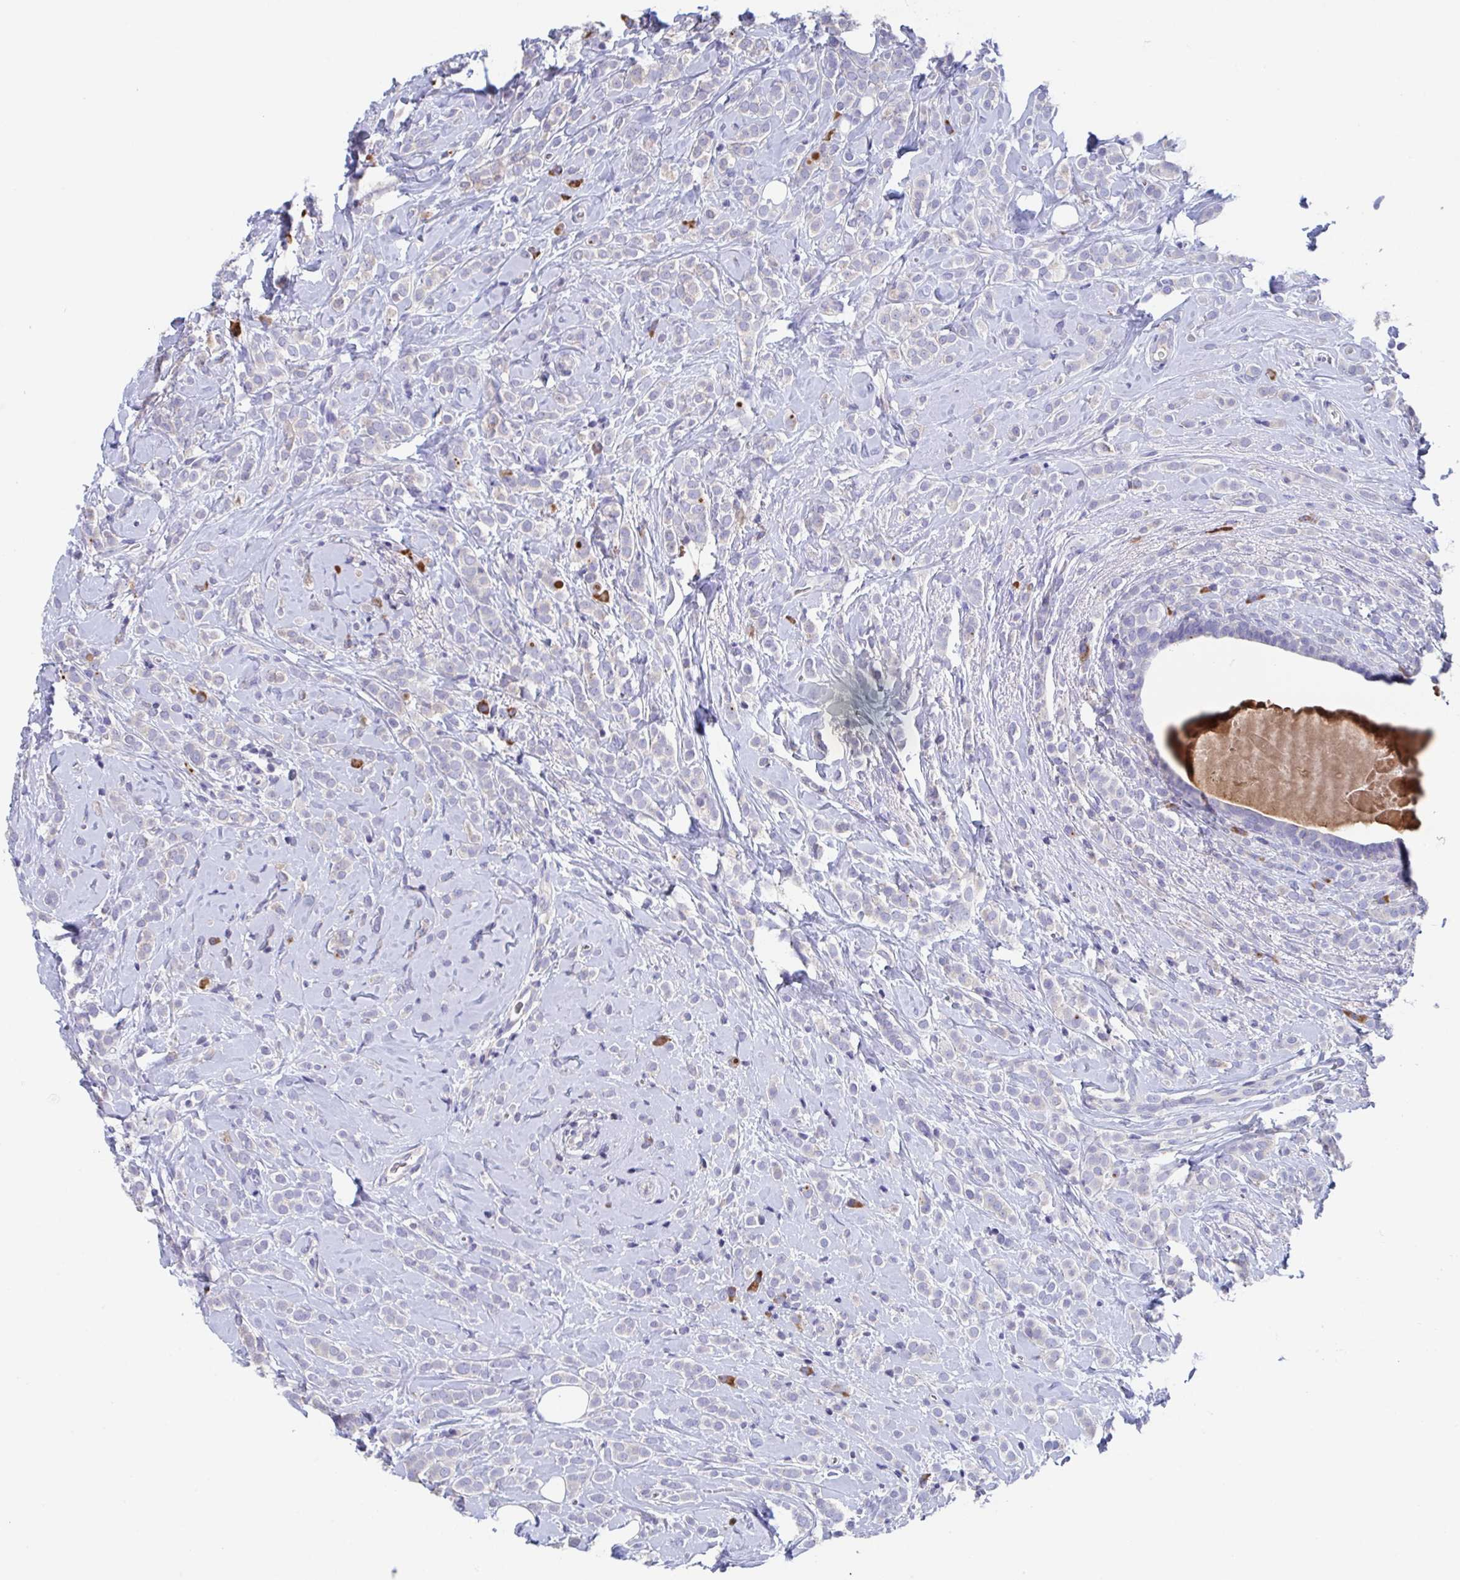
{"staining": {"intensity": "negative", "quantity": "none", "location": "none"}, "tissue": "breast cancer", "cell_type": "Tumor cells", "image_type": "cancer", "snomed": [{"axis": "morphology", "description": "Lobular carcinoma"}, {"axis": "topography", "description": "Breast"}], "caption": "Immunohistochemistry photomicrograph of neoplastic tissue: human breast cancer (lobular carcinoma) stained with DAB (3,3'-diaminobenzidine) shows no significant protein staining in tumor cells.", "gene": "LRRC58", "patient": {"sex": "female", "age": 49}}